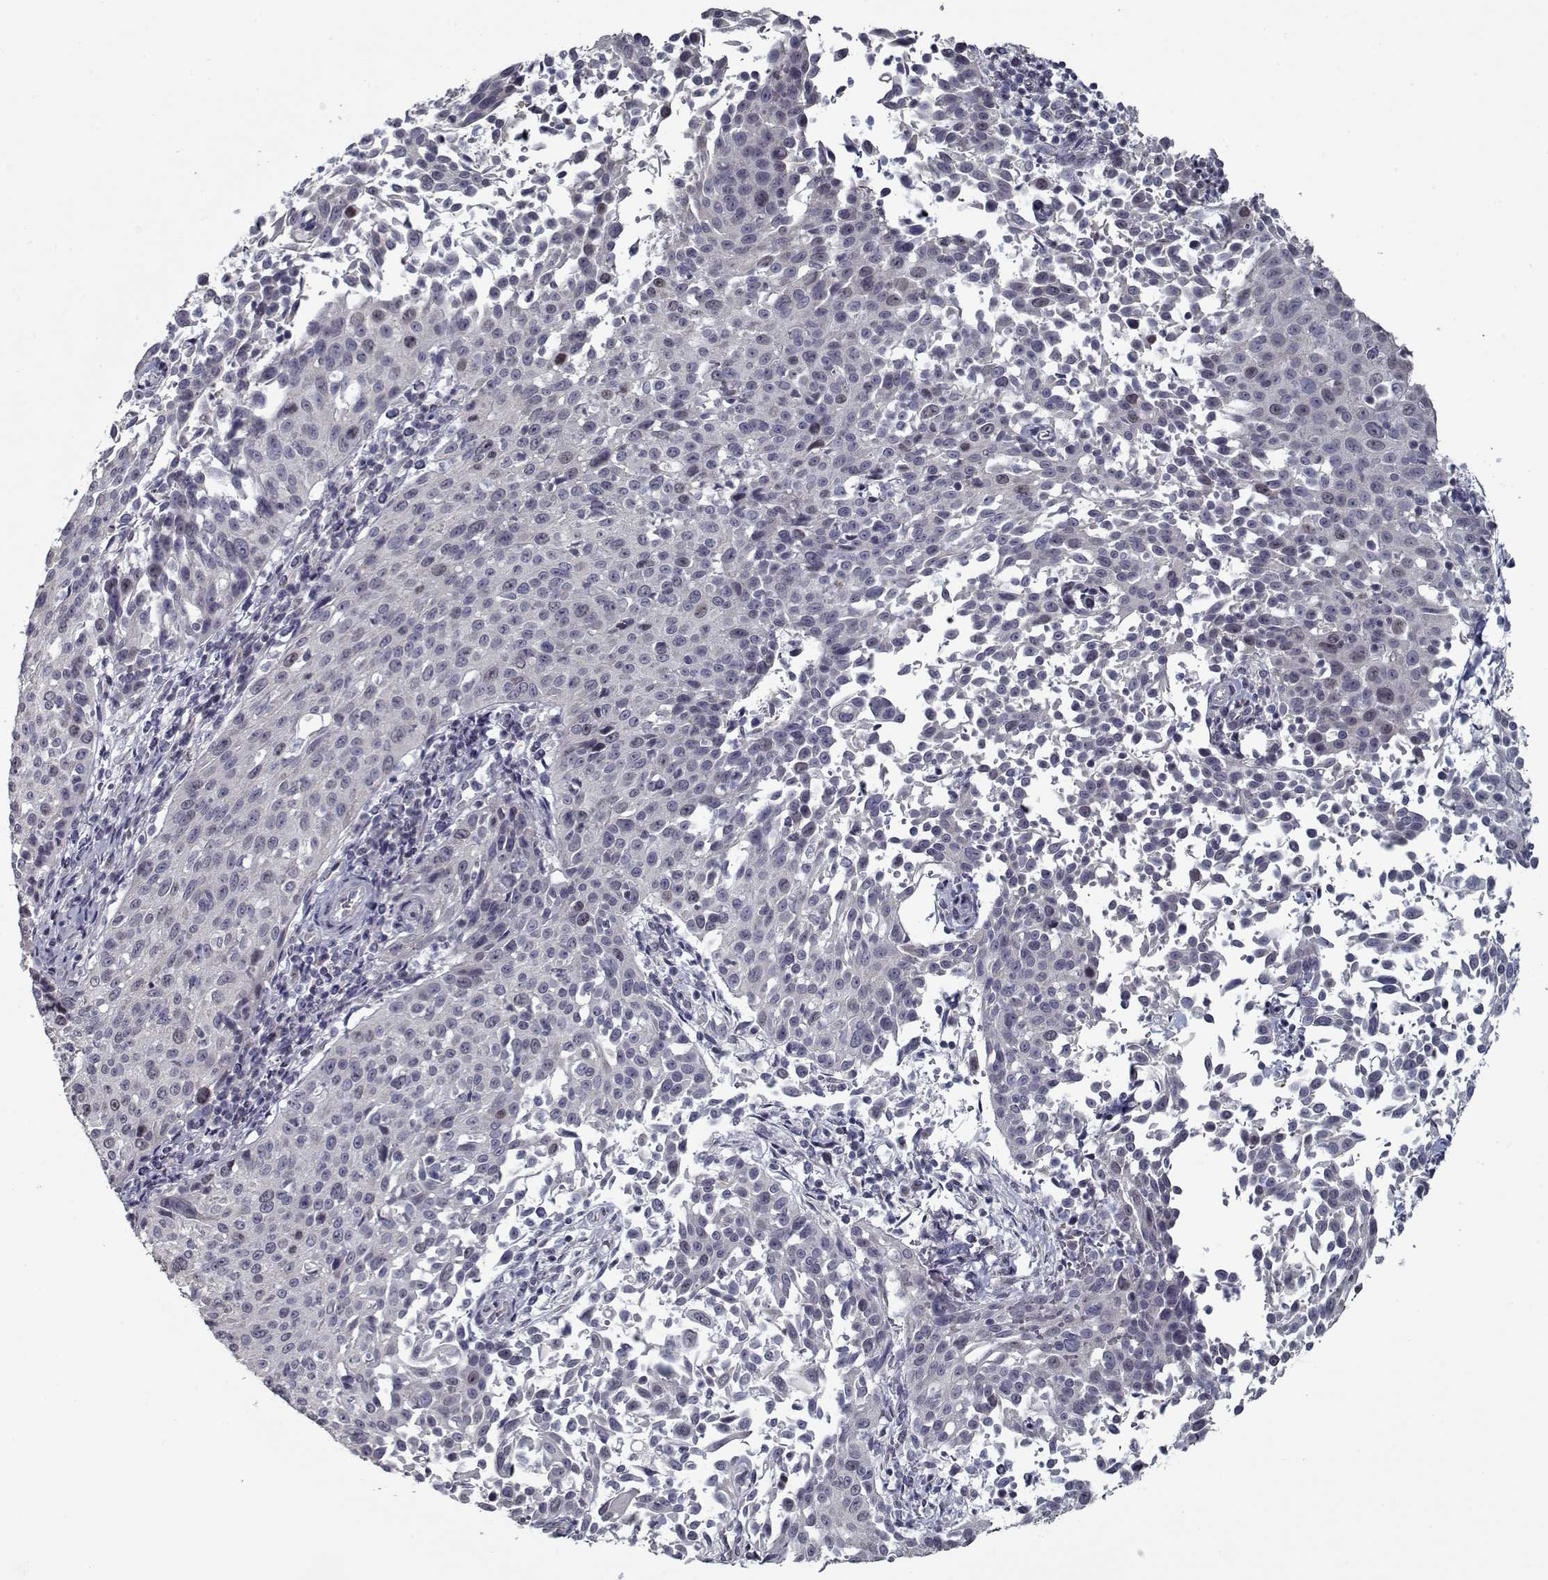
{"staining": {"intensity": "negative", "quantity": "none", "location": "none"}, "tissue": "cervical cancer", "cell_type": "Tumor cells", "image_type": "cancer", "snomed": [{"axis": "morphology", "description": "Squamous cell carcinoma, NOS"}, {"axis": "topography", "description": "Cervix"}], "caption": "Squamous cell carcinoma (cervical) was stained to show a protein in brown. There is no significant staining in tumor cells.", "gene": "SEC16B", "patient": {"sex": "female", "age": 26}}